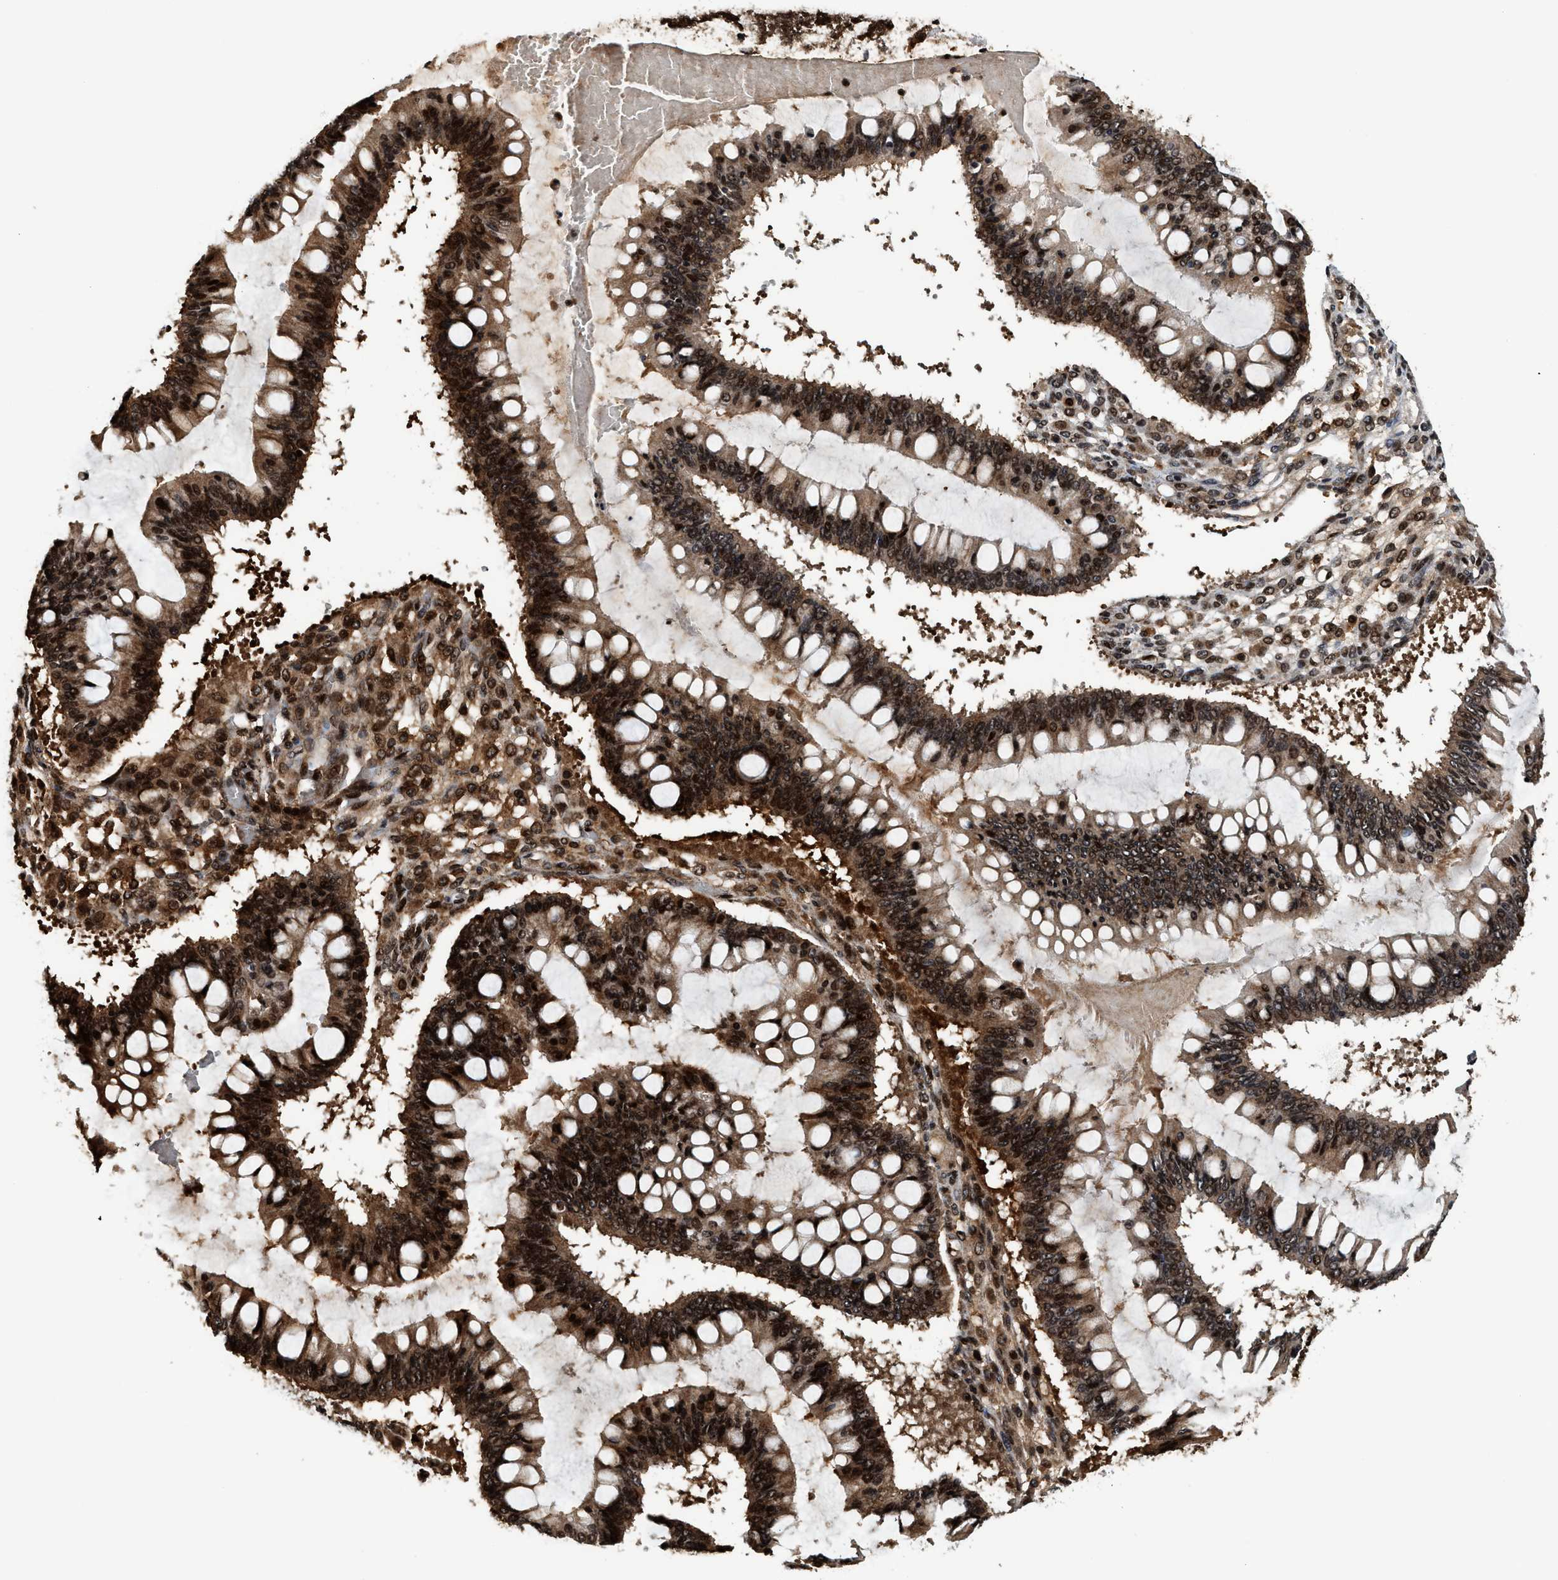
{"staining": {"intensity": "strong", "quantity": ">75%", "location": "cytoplasmic/membranous,nuclear"}, "tissue": "ovarian cancer", "cell_type": "Tumor cells", "image_type": "cancer", "snomed": [{"axis": "morphology", "description": "Cystadenocarcinoma, mucinous, NOS"}, {"axis": "topography", "description": "Ovary"}], "caption": "Immunohistochemical staining of human ovarian cancer (mucinous cystadenocarcinoma) shows strong cytoplasmic/membranous and nuclear protein staining in about >75% of tumor cells. (brown staining indicates protein expression, while blue staining denotes nuclei).", "gene": "MDM2", "patient": {"sex": "female", "age": 73}}